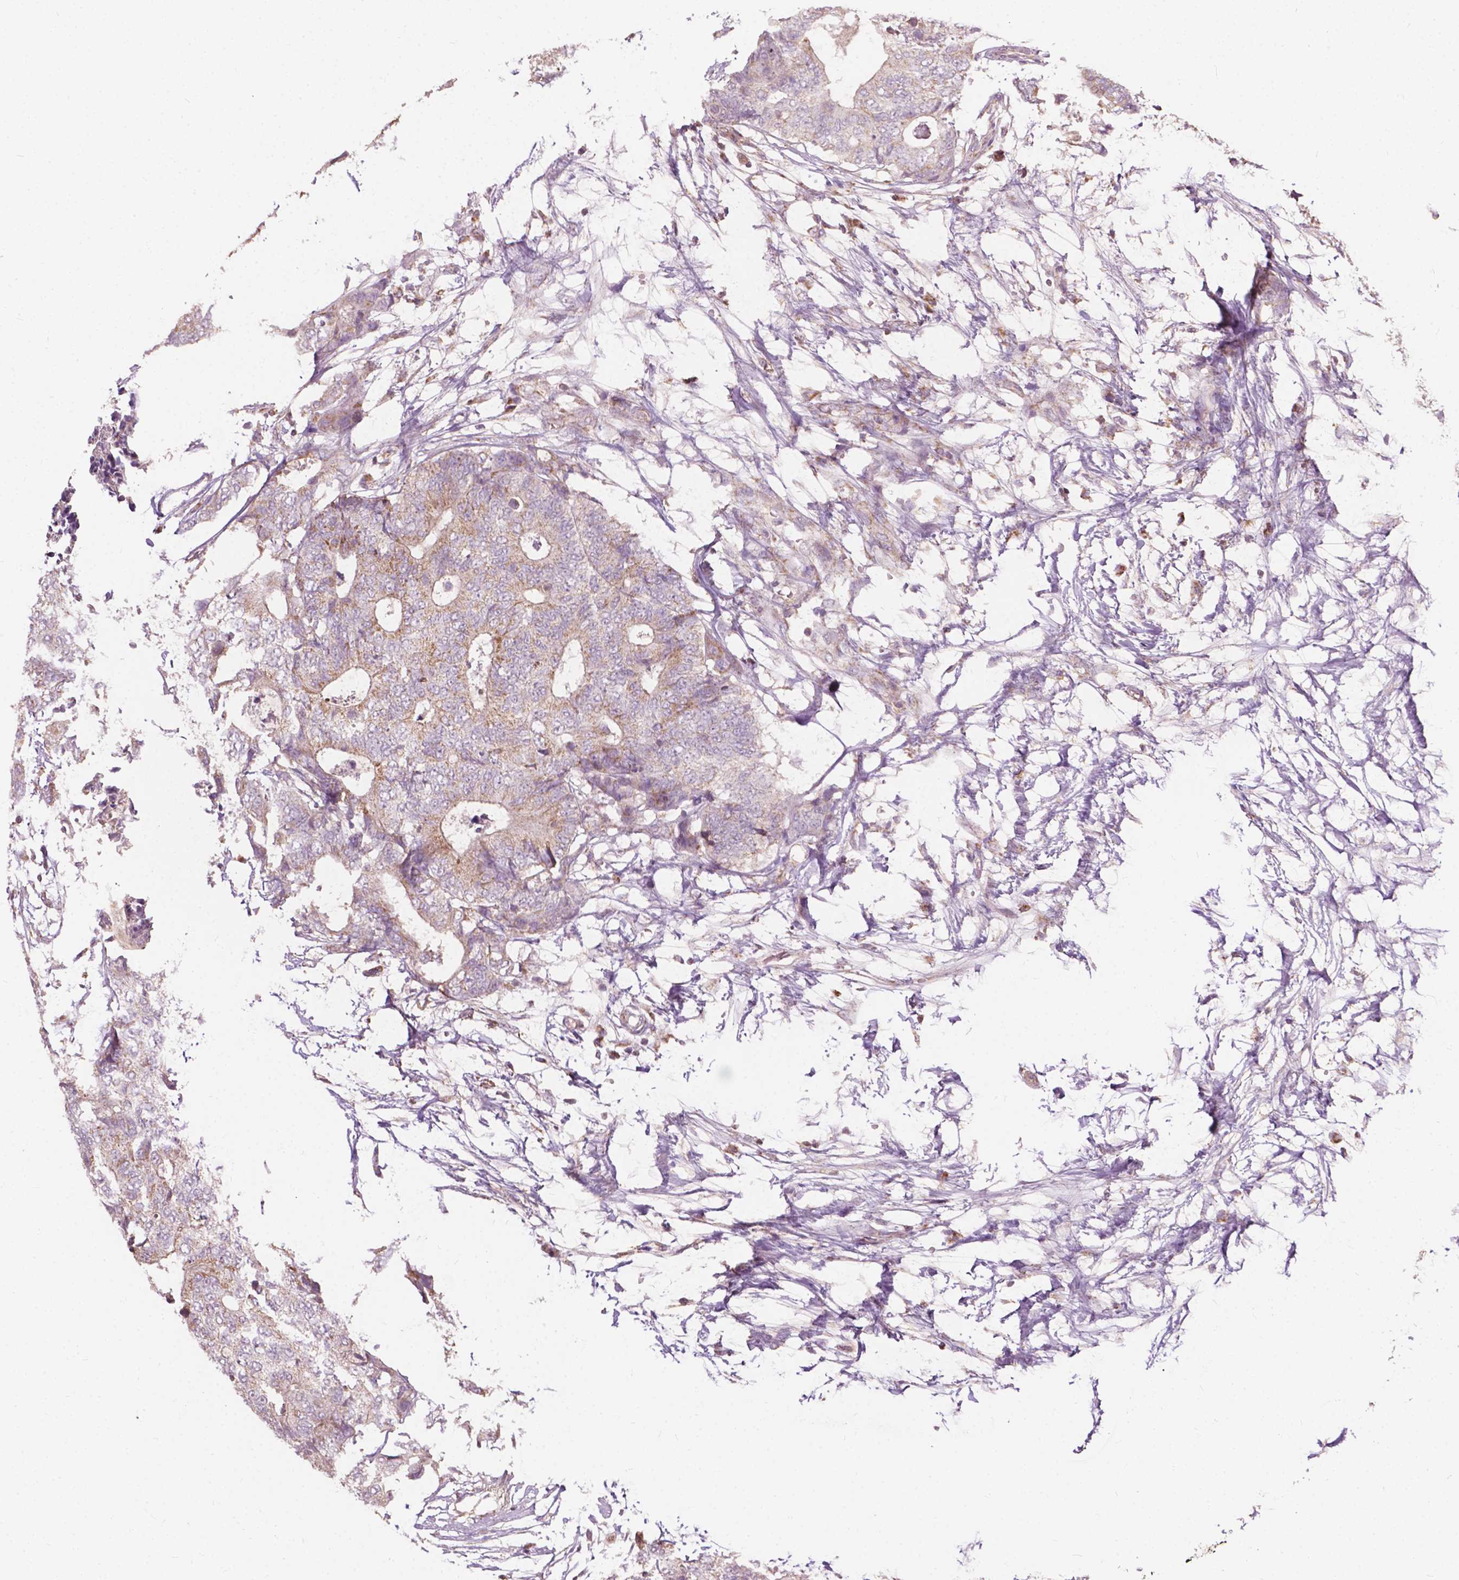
{"staining": {"intensity": "weak", "quantity": ">75%", "location": "cytoplasmic/membranous"}, "tissue": "colorectal cancer", "cell_type": "Tumor cells", "image_type": "cancer", "snomed": [{"axis": "morphology", "description": "Adenocarcinoma, NOS"}, {"axis": "topography", "description": "Colon"}], "caption": "This is a histology image of IHC staining of colorectal adenocarcinoma, which shows weak staining in the cytoplasmic/membranous of tumor cells.", "gene": "NDUFA10", "patient": {"sex": "female", "age": 48}}